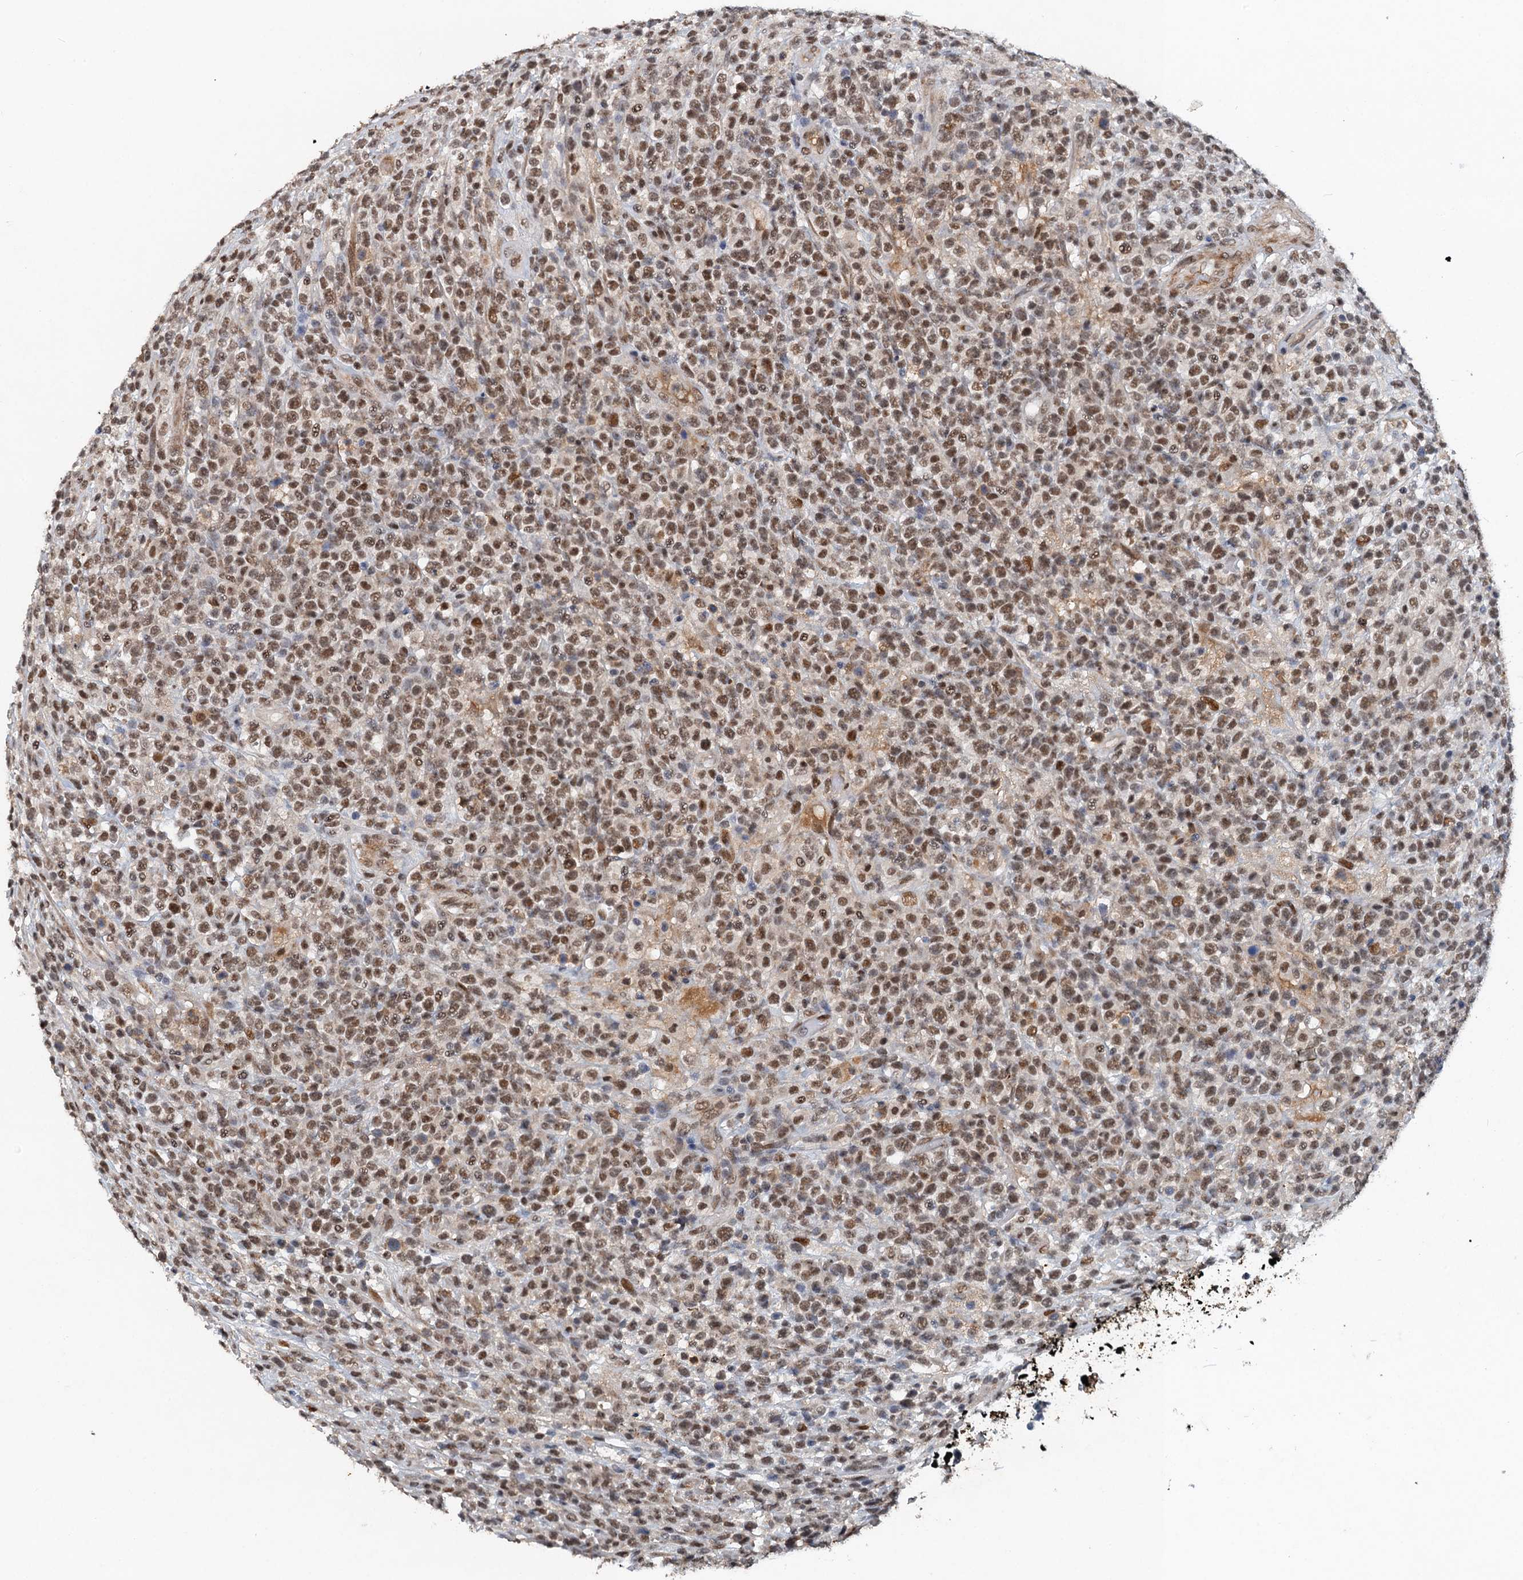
{"staining": {"intensity": "moderate", "quantity": ">75%", "location": "nuclear"}, "tissue": "lymphoma", "cell_type": "Tumor cells", "image_type": "cancer", "snomed": [{"axis": "morphology", "description": "Malignant lymphoma, non-Hodgkin's type, High grade"}, {"axis": "topography", "description": "Colon"}], "caption": "Lymphoma was stained to show a protein in brown. There is medium levels of moderate nuclear staining in approximately >75% of tumor cells. (Stains: DAB in brown, nuclei in blue, Microscopy: brightfield microscopy at high magnification).", "gene": "CSTF3", "patient": {"sex": "female", "age": 53}}